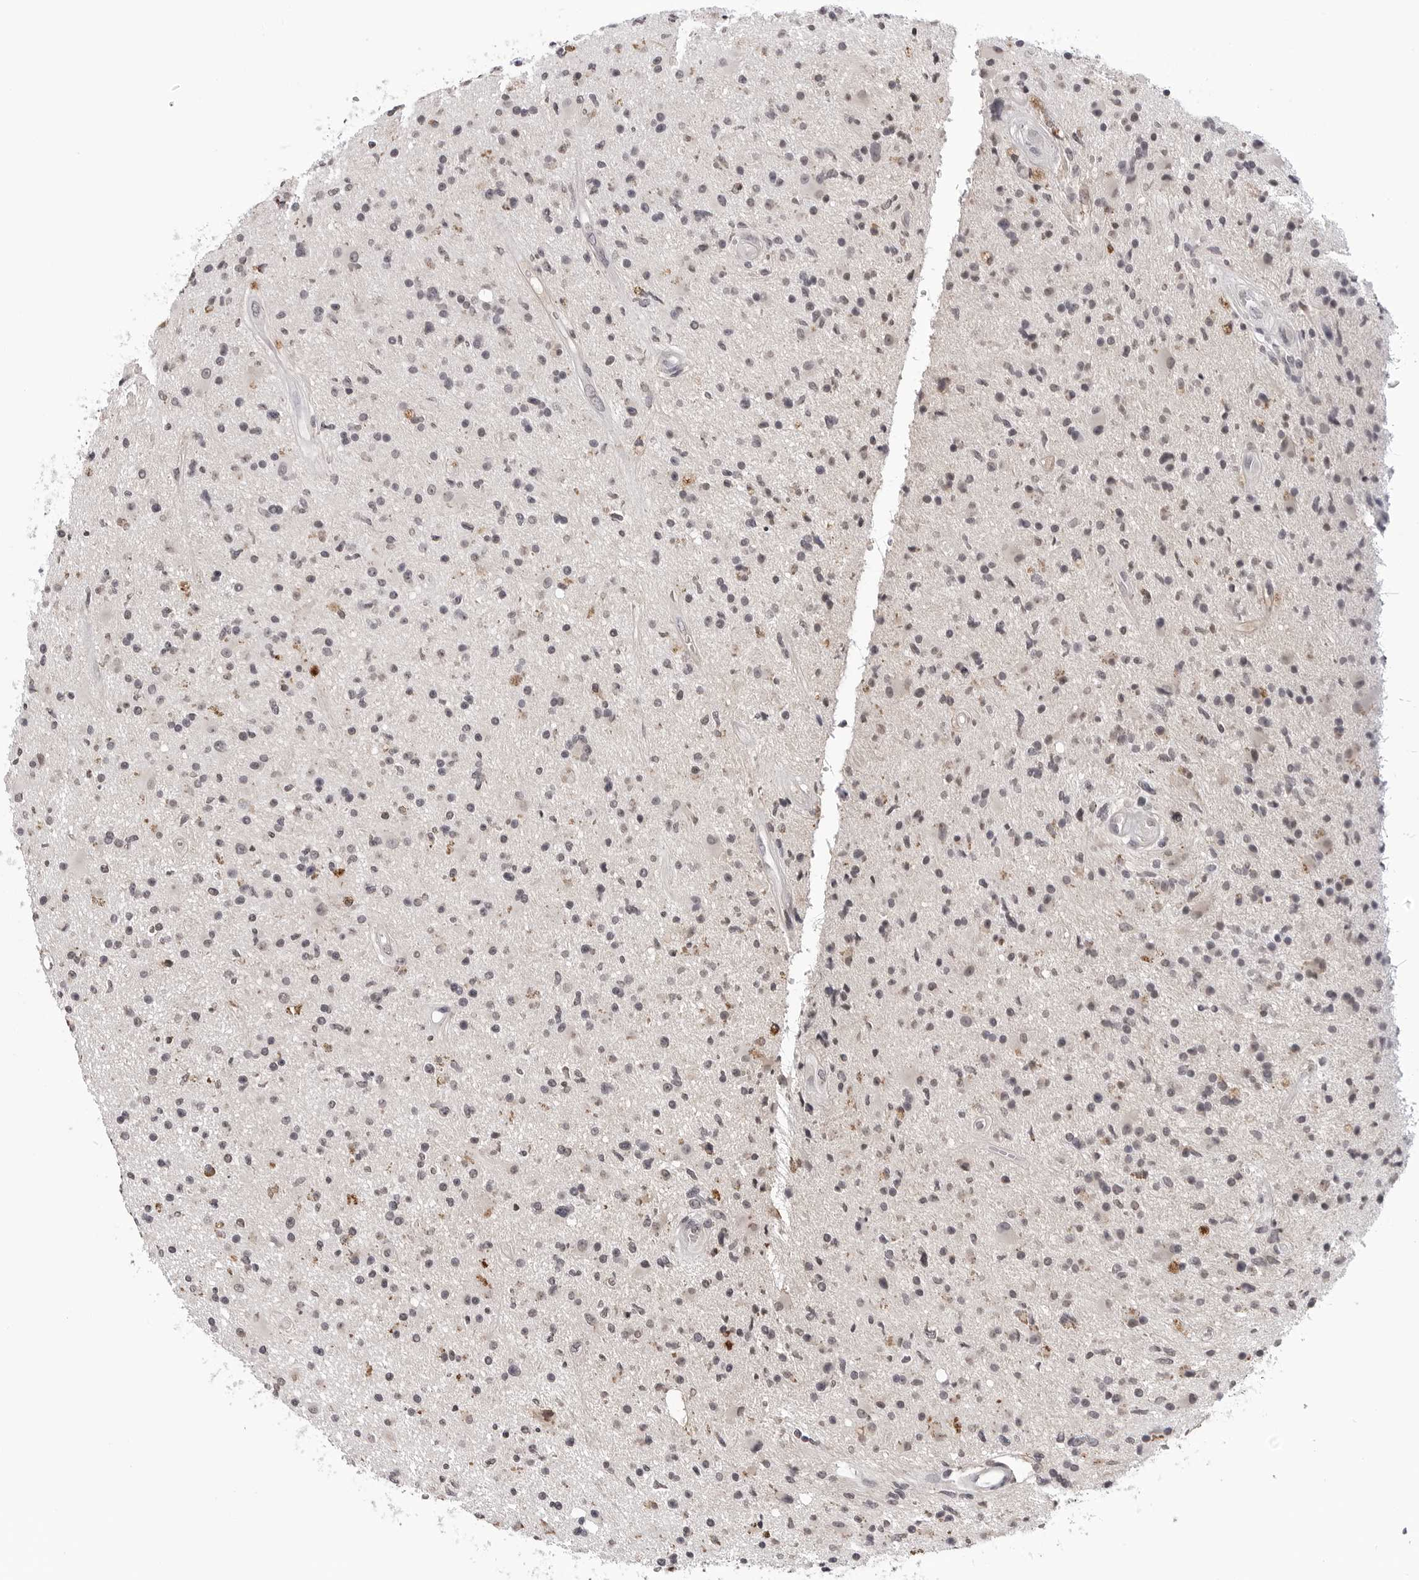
{"staining": {"intensity": "weak", "quantity": "<25%", "location": "nuclear"}, "tissue": "glioma", "cell_type": "Tumor cells", "image_type": "cancer", "snomed": [{"axis": "morphology", "description": "Glioma, malignant, High grade"}, {"axis": "topography", "description": "Brain"}], "caption": "The photomicrograph reveals no significant staining in tumor cells of glioma.", "gene": "CDK20", "patient": {"sex": "male", "age": 33}}